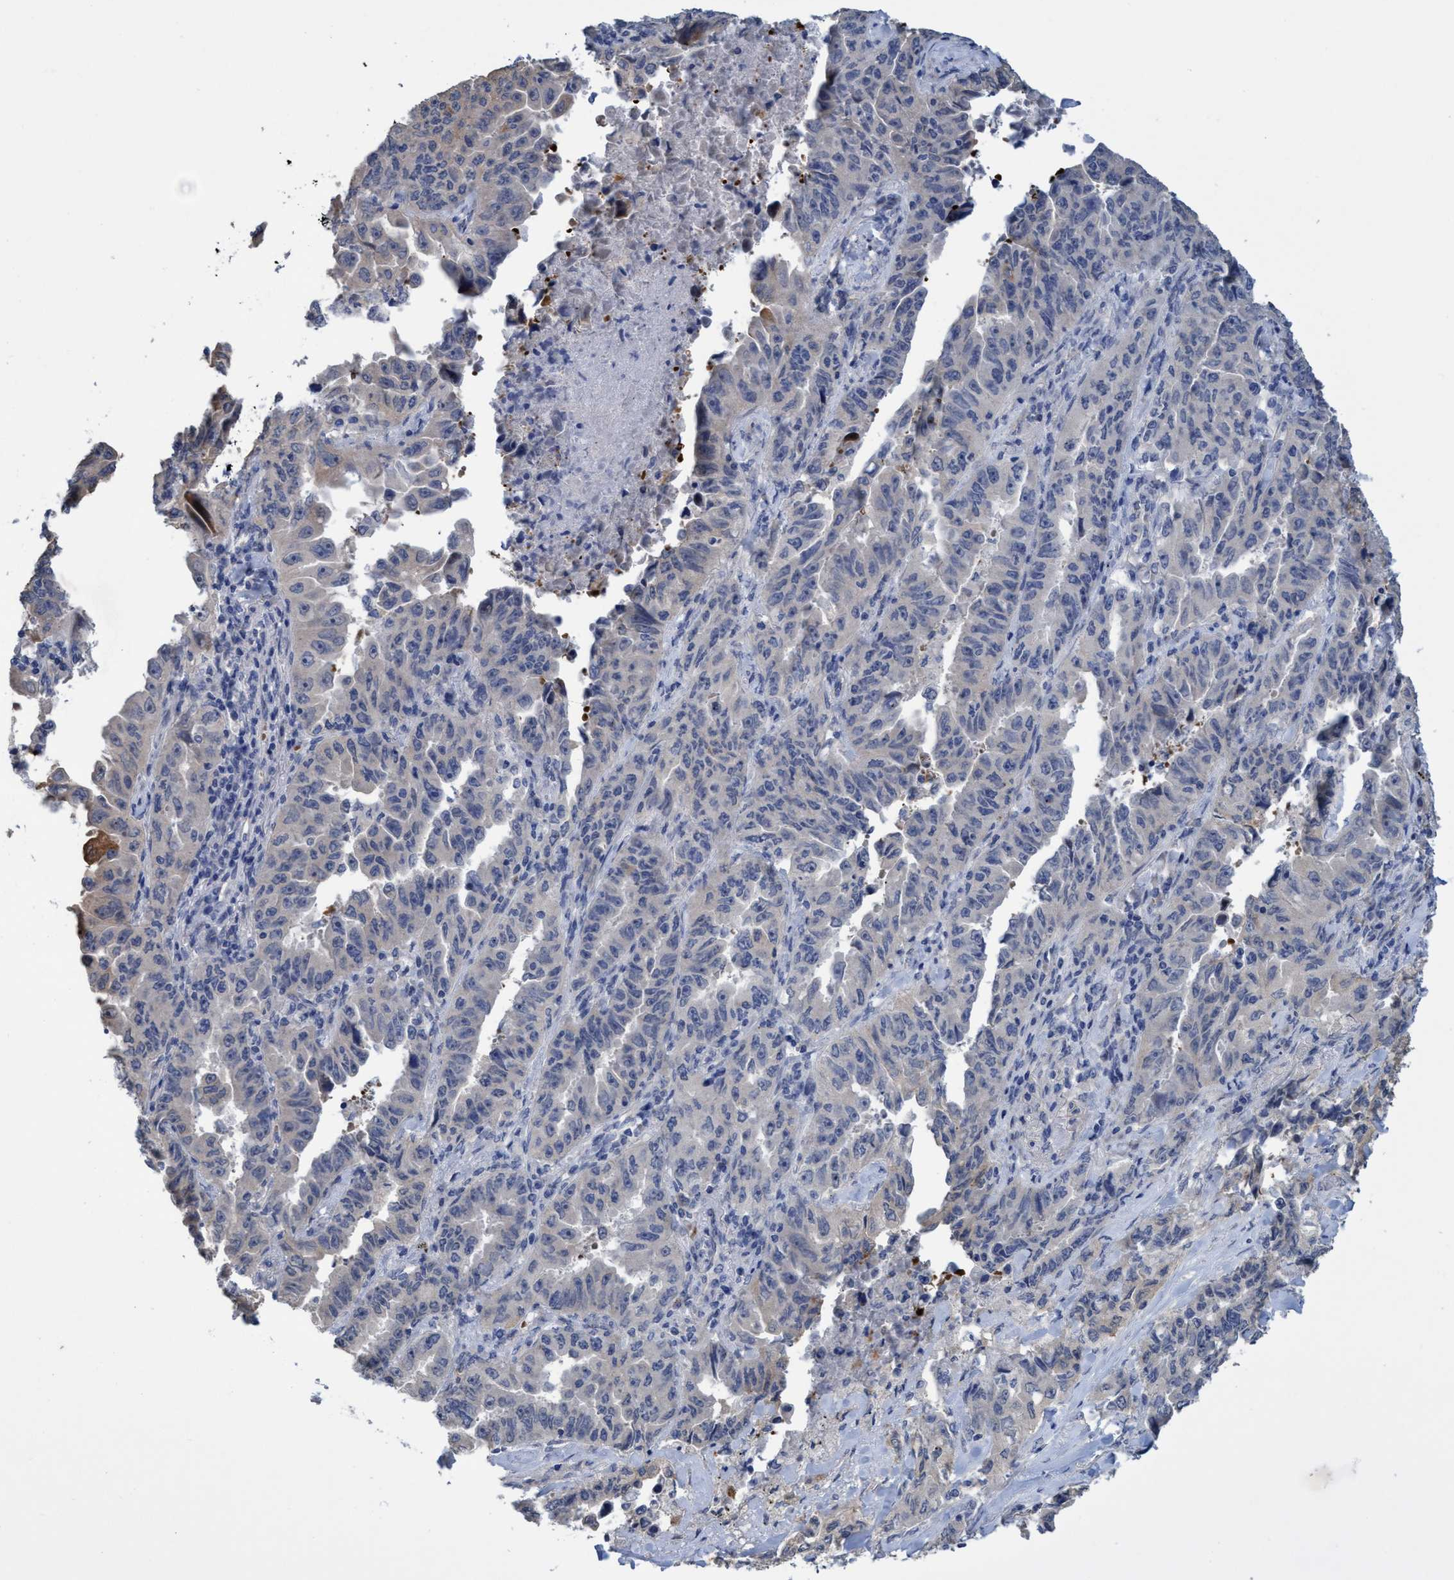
{"staining": {"intensity": "negative", "quantity": "none", "location": "none"}, "tissue": "lung cancer", "cell_type": "Tumor cells", "image_type": "cancer", "snomed": [{"axis": "morphology", "description": "Adenocarcinoma, NOS"}, {"axis": "topography", "description": "Lung"}], "caption": "Lung adenocarcinoma stained for a protein using immunohistochemistry (IHC) exhibits no expression tumor cells.", "gene": "SEMA4D", "patient": {"sex": "female", "age": 51}}